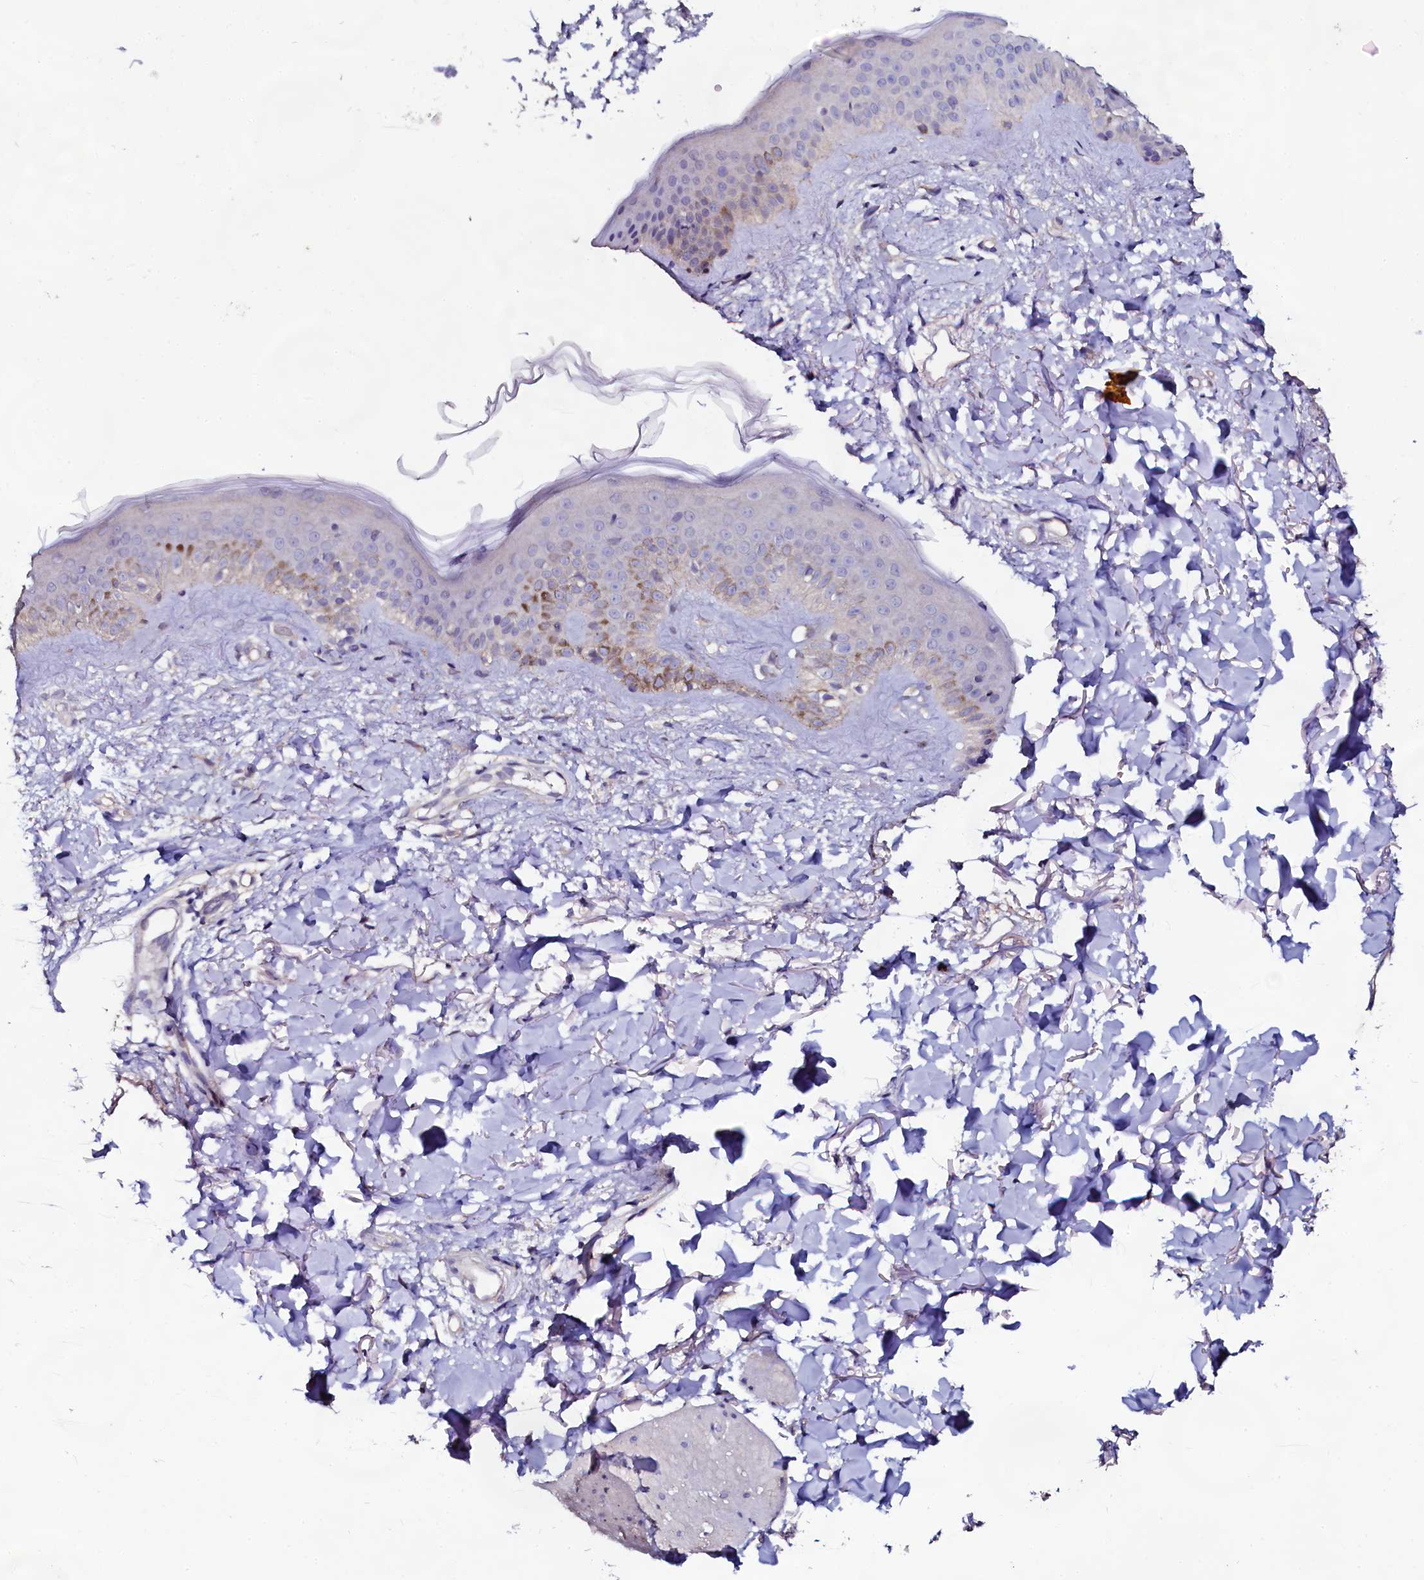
{"staining": {"intensity": "weak", "quantity": "<25%", "location": "cytoplasmic/membranous"}, "tissue": "skin", "cell_type": "Fibroblasts", "image_type": "normal", "snomed": [{"axis": "morphology", "description": "Normal tissue, NOS"}, {"axis": "topography", "description": "Skin"}], "caption": "Protein analysis of benign skin shows no significant staining in fibroblasts.", "gene": "USPL1", "patient": {"sex": "female", "age": 58}}